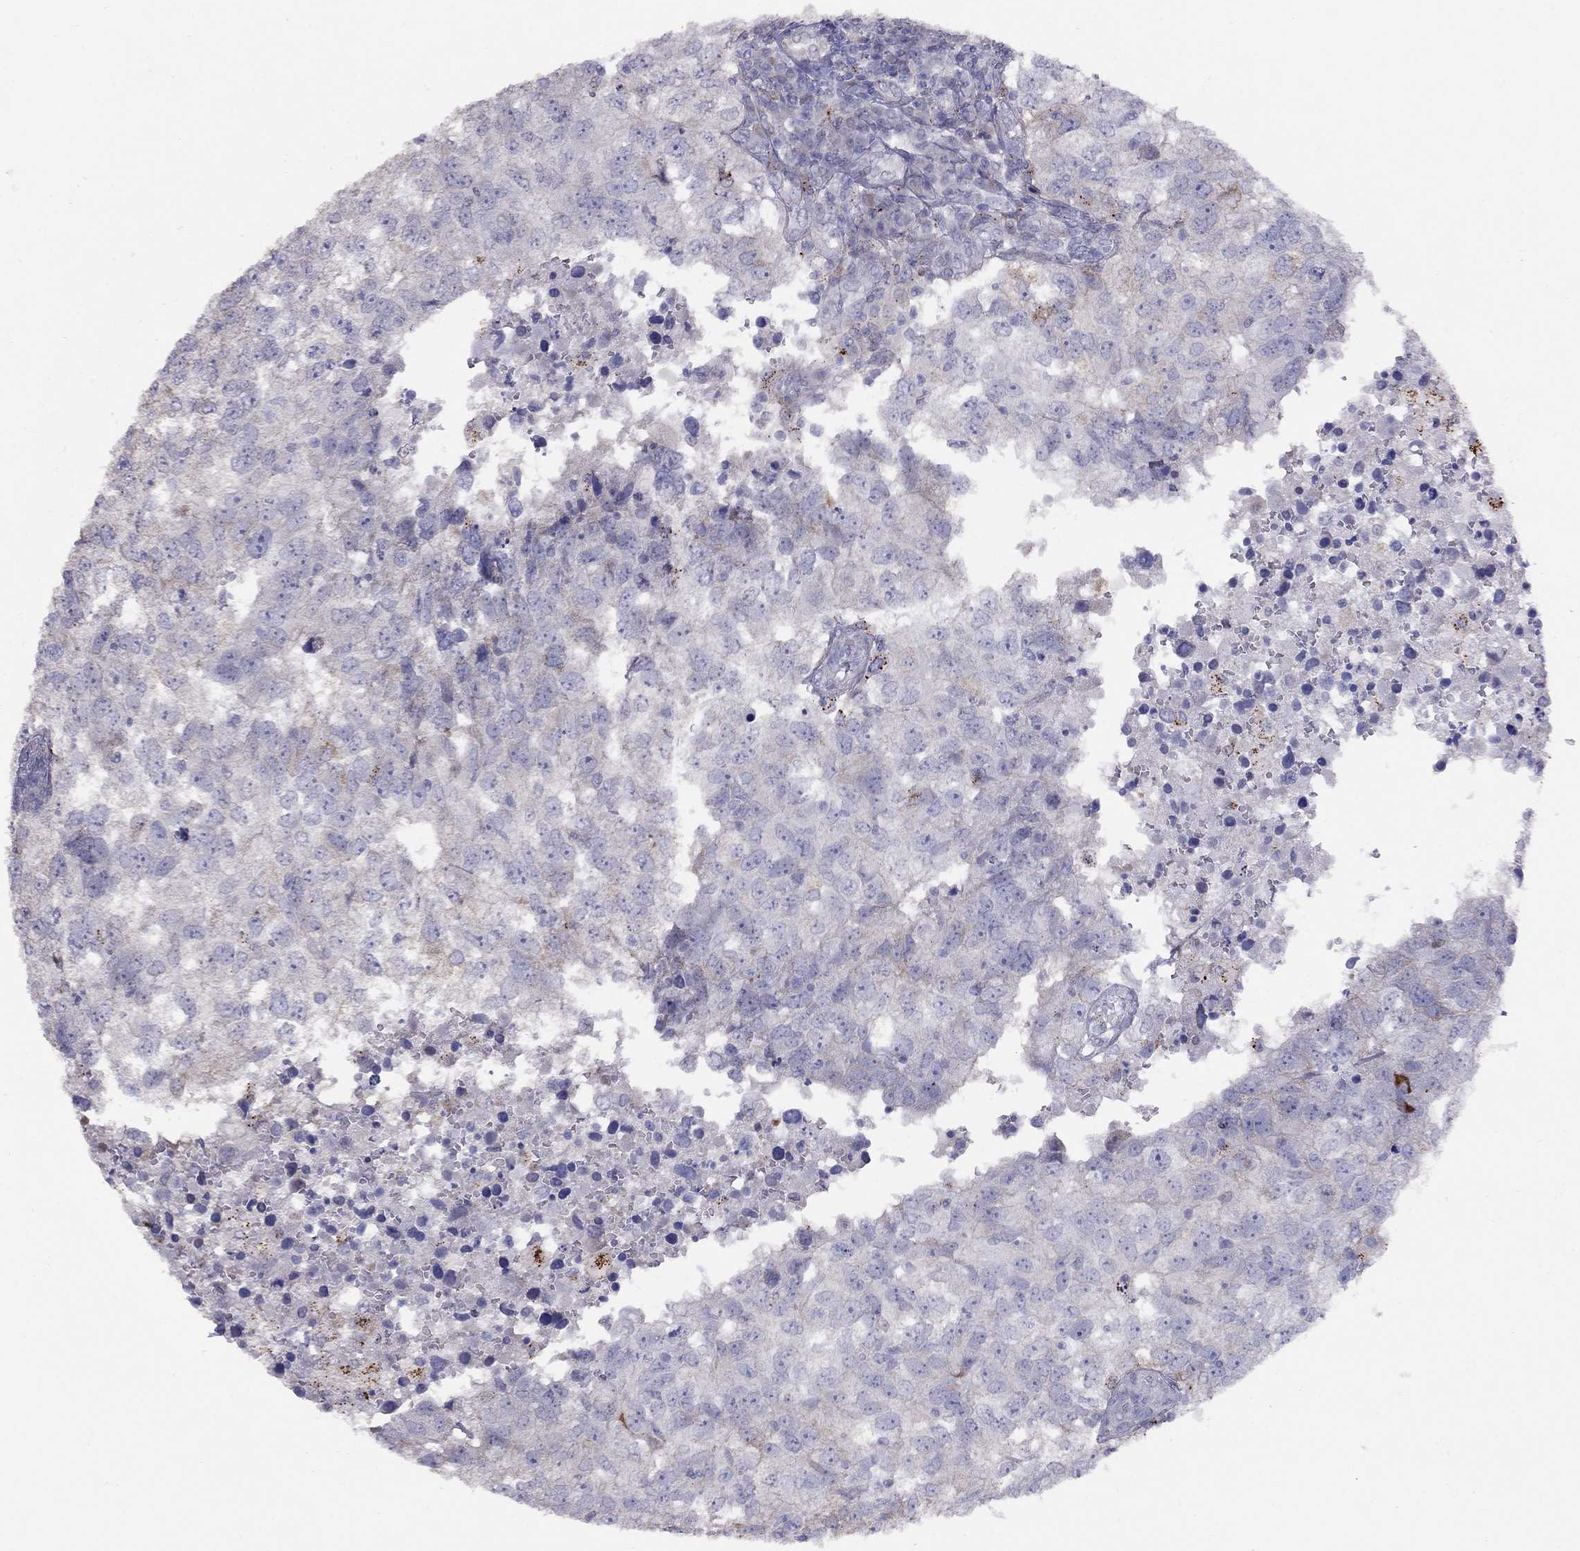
{"staining": {"intensity": "negative", "quantity": "none", "location": "none"}, "tissue": "breast cancer", "cell_type": "Tumor cells", "image_type": "cancer", "snomed": [{"axis": "morphology", "description": "Duct carcinoma"}, {"axis": "topography", "description": "Breast"}], "caption": "Tumor cells show no significant protein expression in breast cancer (infiltrating ductal carcinoma).", "gene": "MAGEB4", "patient": {"sex": "female", "age": 30}}